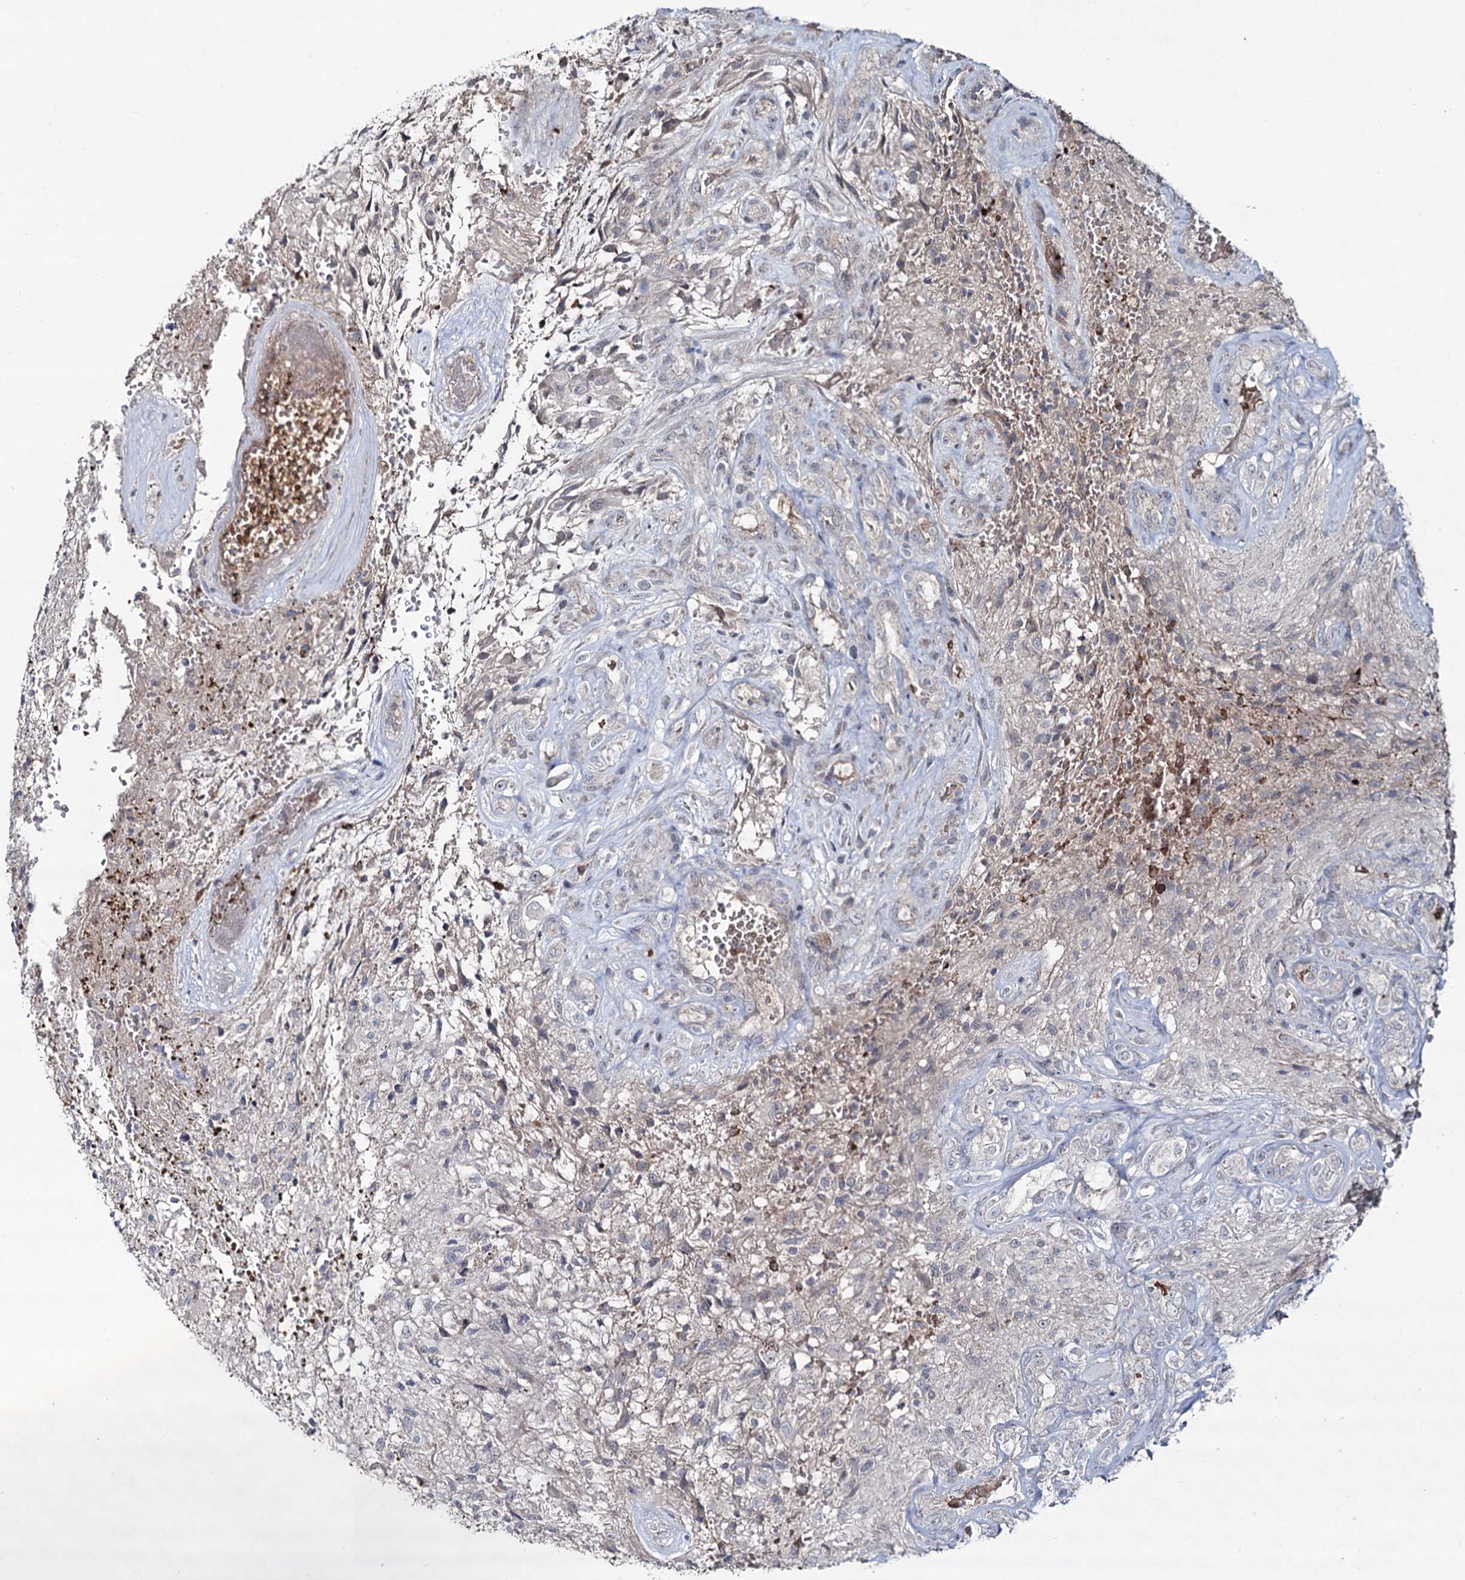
{"staining": {"intensity": "negative", "quantity": "none", "location": "none"}, "tissue": "glioma", "cell_type": "Tumor cells", "image_type": "cancer", "snomed": [{"axis": "morphology", "description": "Glioma, malignant, High grade"}, {"axis": "topography", "description": "Brain"}], "caption": "Protein analysis of glioma demonstrates no significant expression in tumor cells.", "gene": "RNF6", "patient": {"sex": "male", "age": 56}}